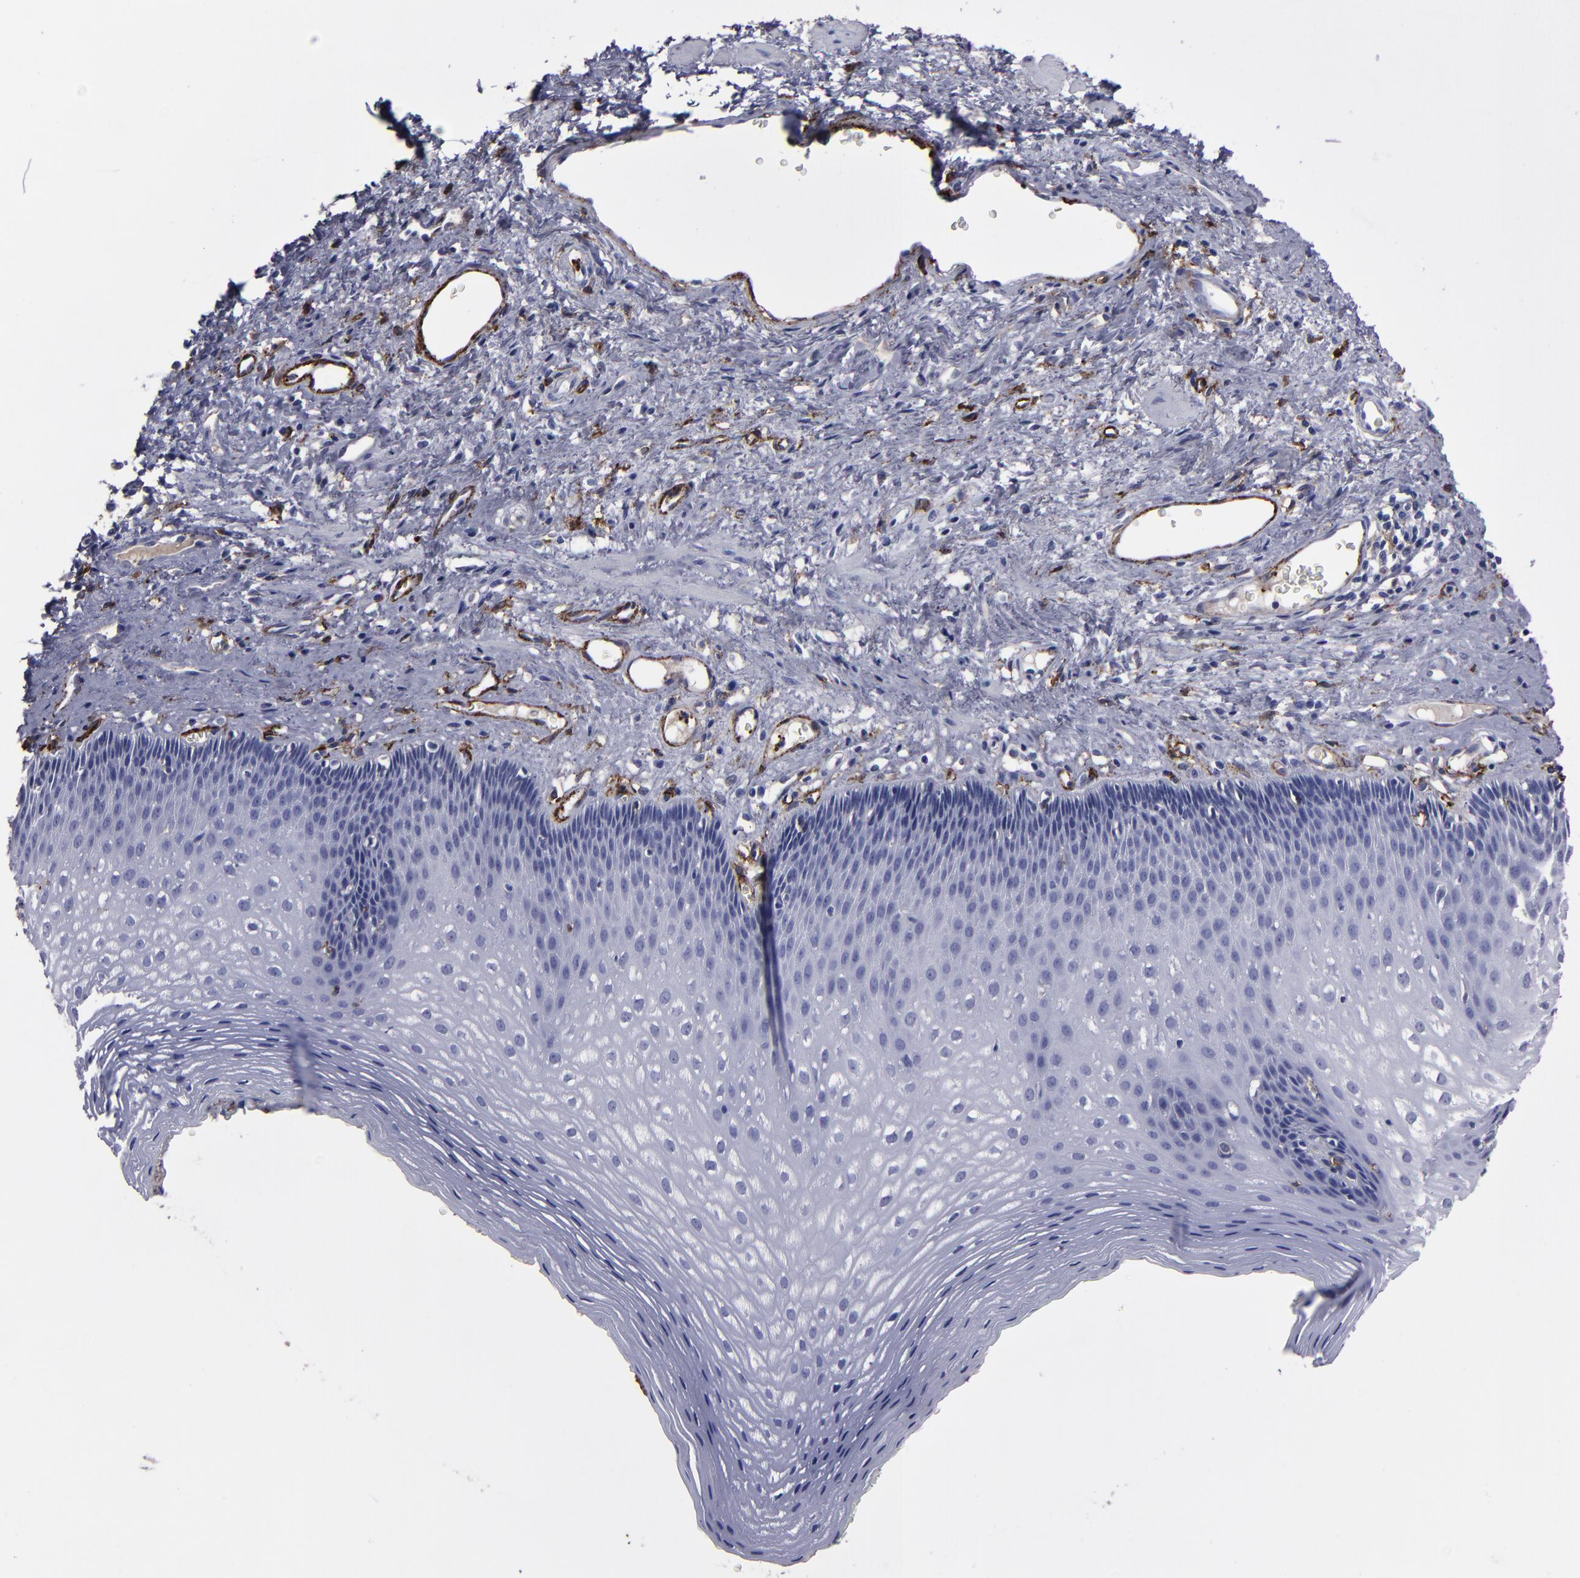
{"staining": {"intensity": "negative", "quantity": "none", "location": "none"}, "tissue": "esophagus", "cell_type": "Squamous epithelial cells", "image_type": "normal", "snomed": [{"axis": "morphology", "description": "Normal tissue, NOS"}, {"axis": "topography", "description": "Esophagus"}], "caption": "Human esophagus stained for a protein using immunohistochemistry (IHC) shows no positivity in squamous epithelial cells.", "gene": "CD36", "patient": {"sex": "female", "age": 70}}